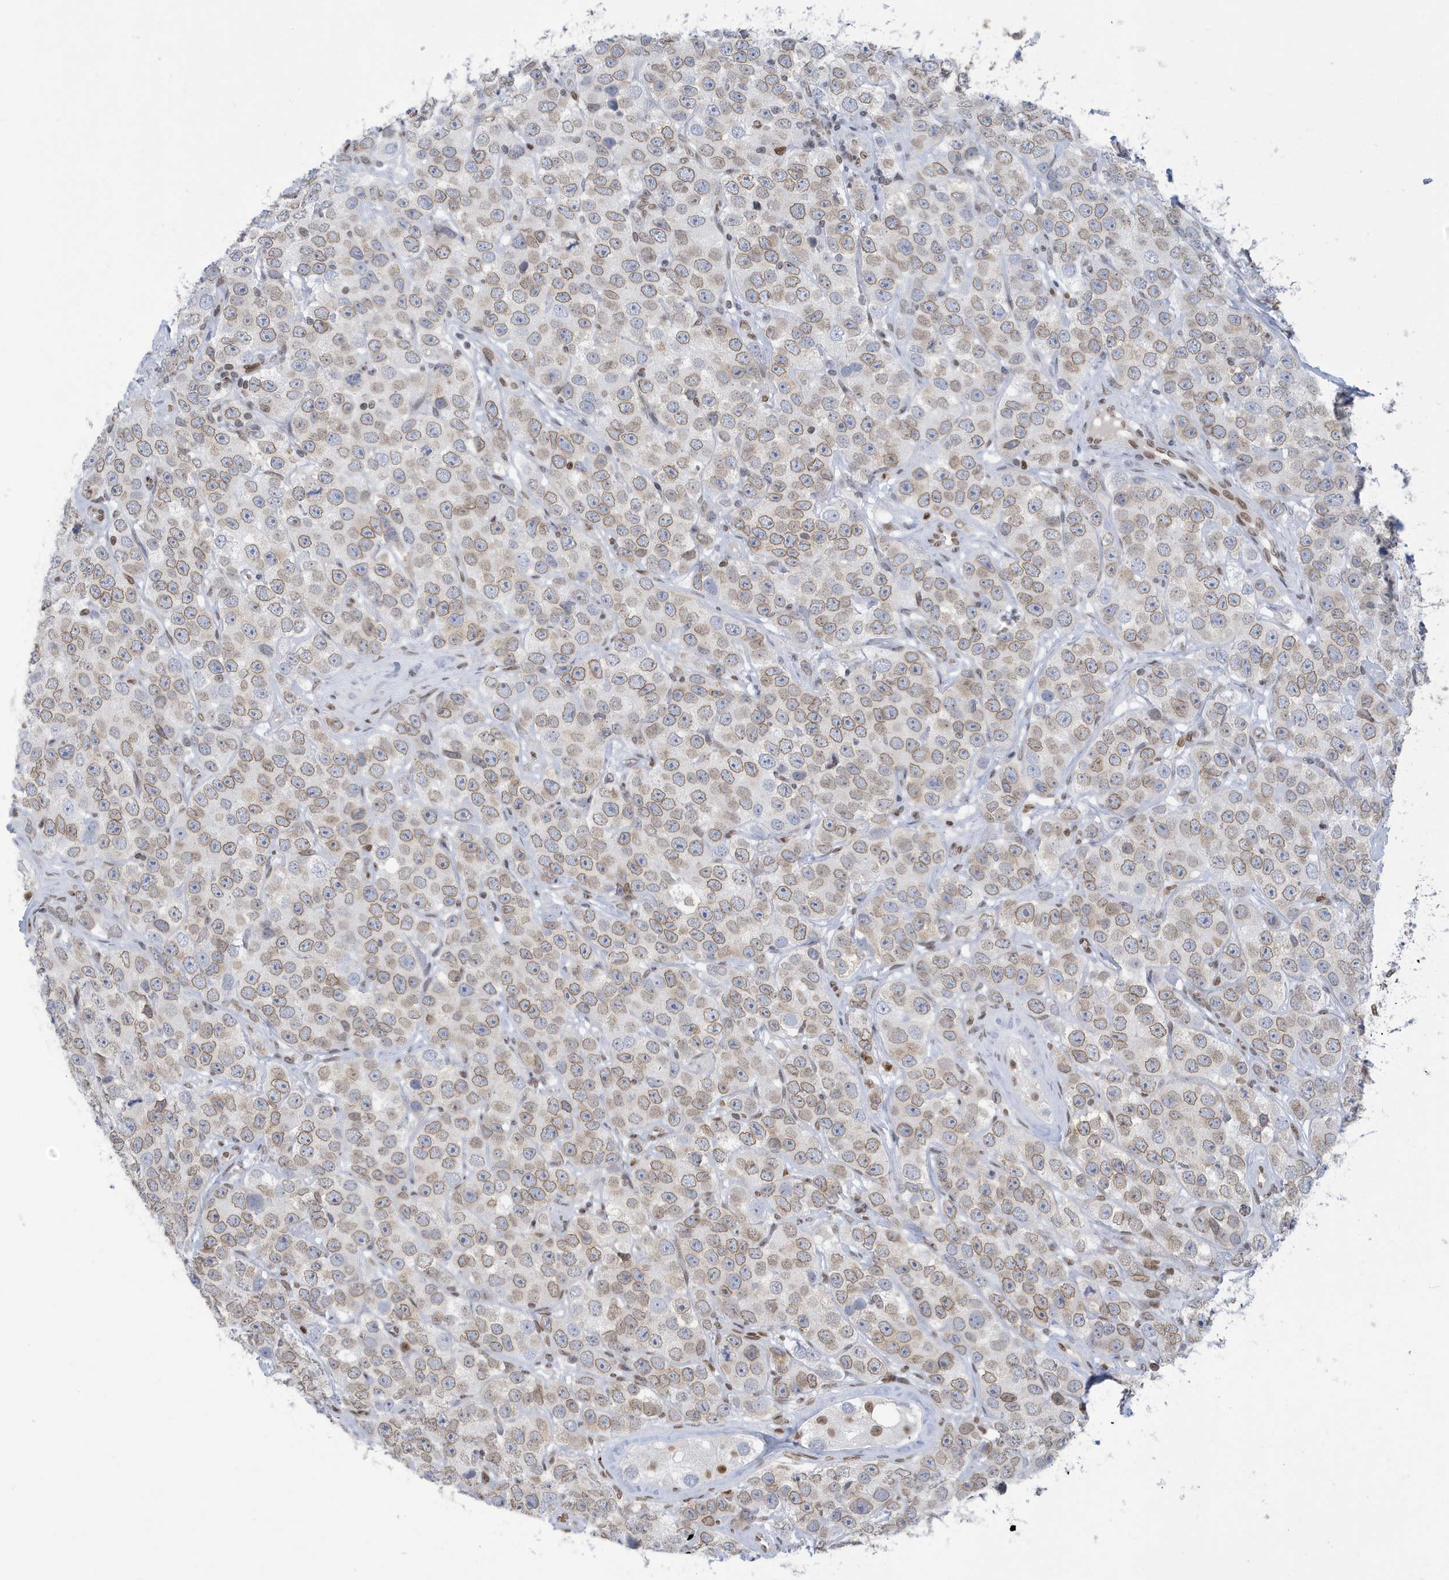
{"staining": {"intensity": "weak", "quantity": ">75%", "location": "cytoplasmic/membranous,nuclear"}, "tissue": "testis cancer", "cell_type": "Tumor cells", "image_type": "cancer", "snomed": [{"axis": "morphology", "description": "Seminoma, NOS"}, {"axis": "topography", "description": "Testis"}], "caption": "Weak cytoplasmic/membranous and nuclear staining for a protein is identified in approximately >75% of tumor cells of testis seminoma using IHC.", "gene": "PCYT1A", "patient": {"sex": "male", "age": 28}}